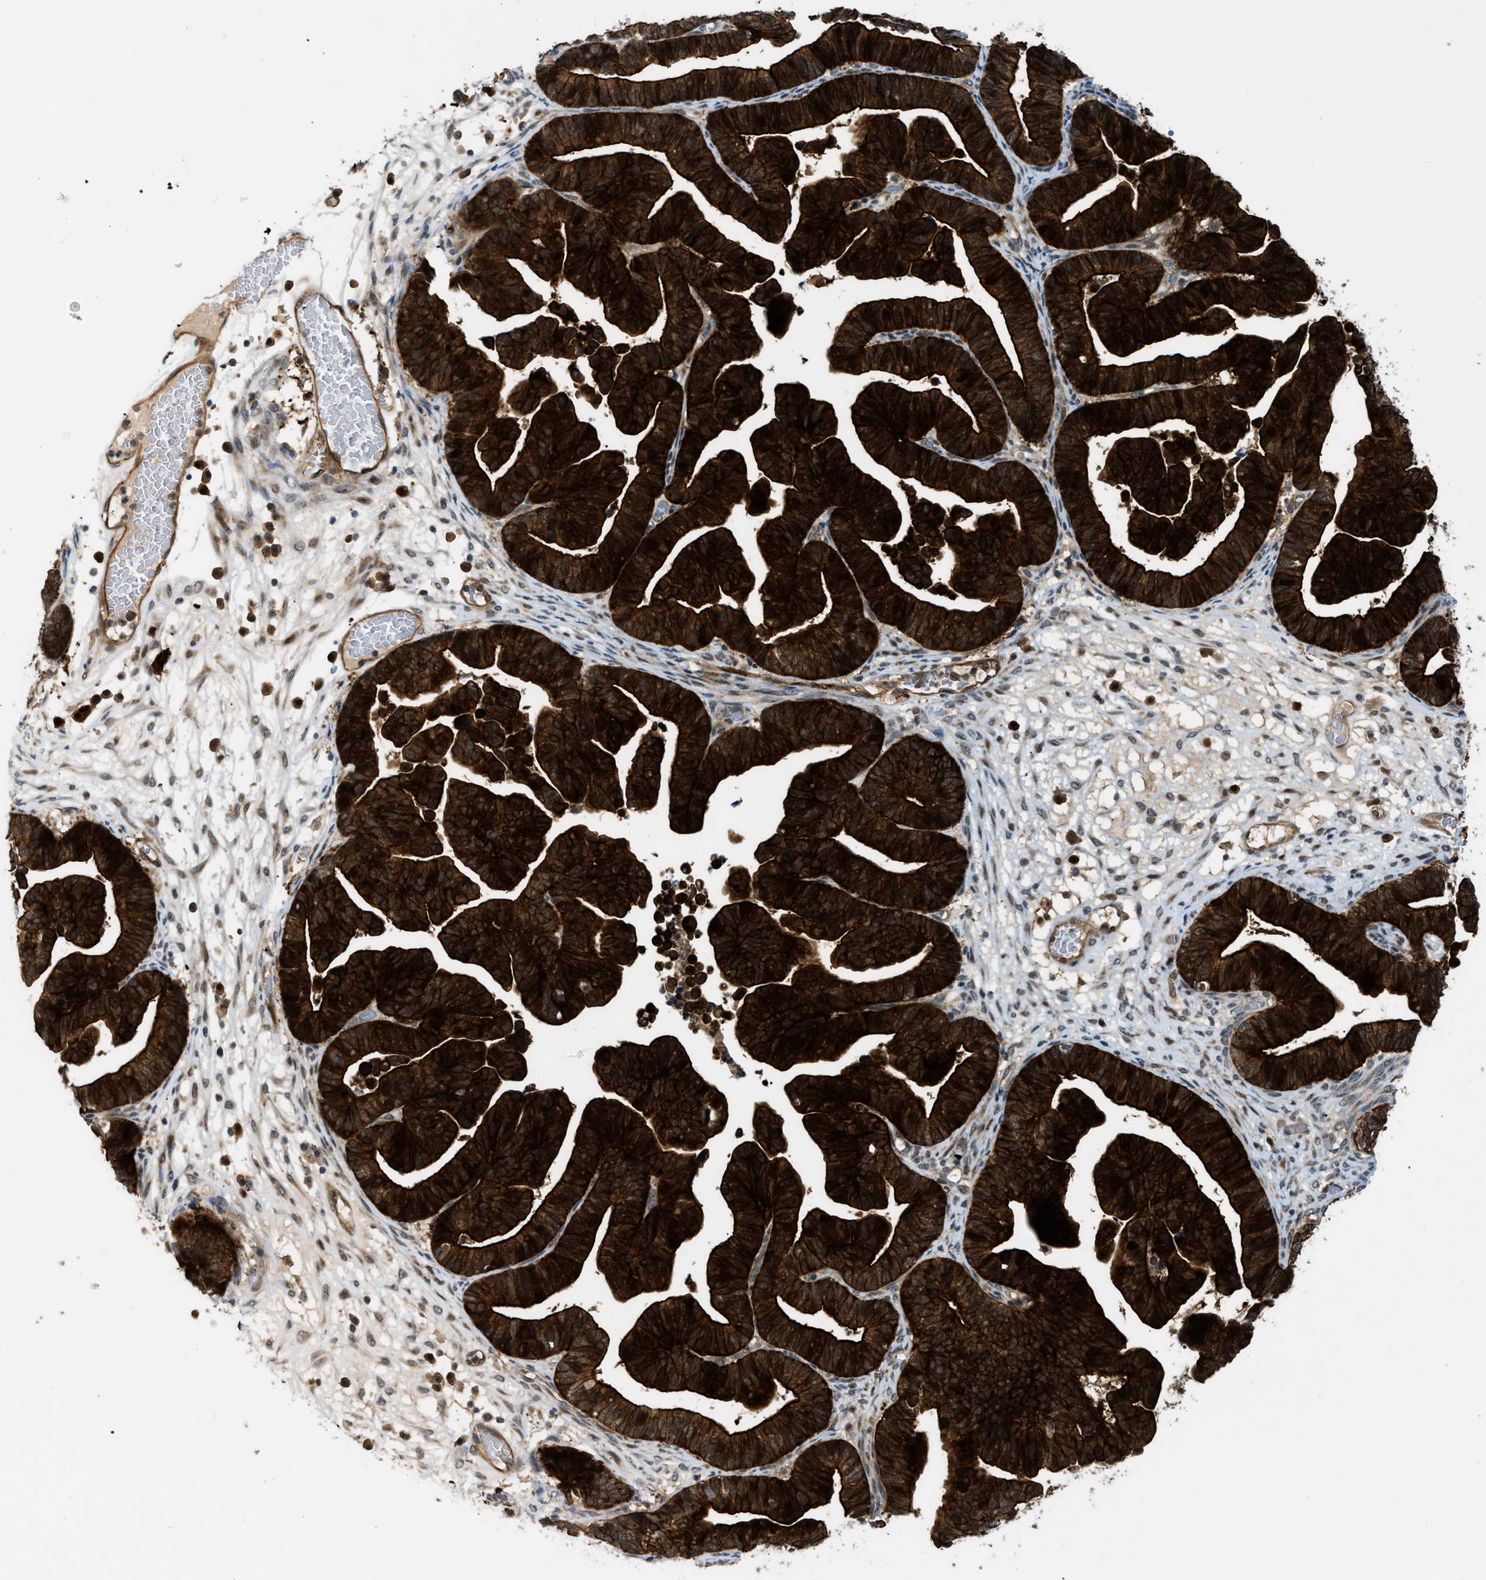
{"staining": {"intensity": "strong", "quantity": ">75%", "location": "cytoplasmic/membranous,nuclear"}, "tissue": "ovarian cancer", "cell_type": "Tumor cells", "image_type": "cancer", "snomed": [{"axis": "morphology", "description": "Cystadenocarcinoma, serous, NOS"}, {"axis": "topography", "description": "Ovary"}], "caption": "A high-resolution photomicrograph shows IHC staining of ovarian cancer (serous cystadenocarcinoma), which exhibits strong cytoplasmic/membranous and nuclear positivity in approximately >75% of tumor cells.", "gene": "TRAK2", "patient": {"sex": "female", "age": 56}}